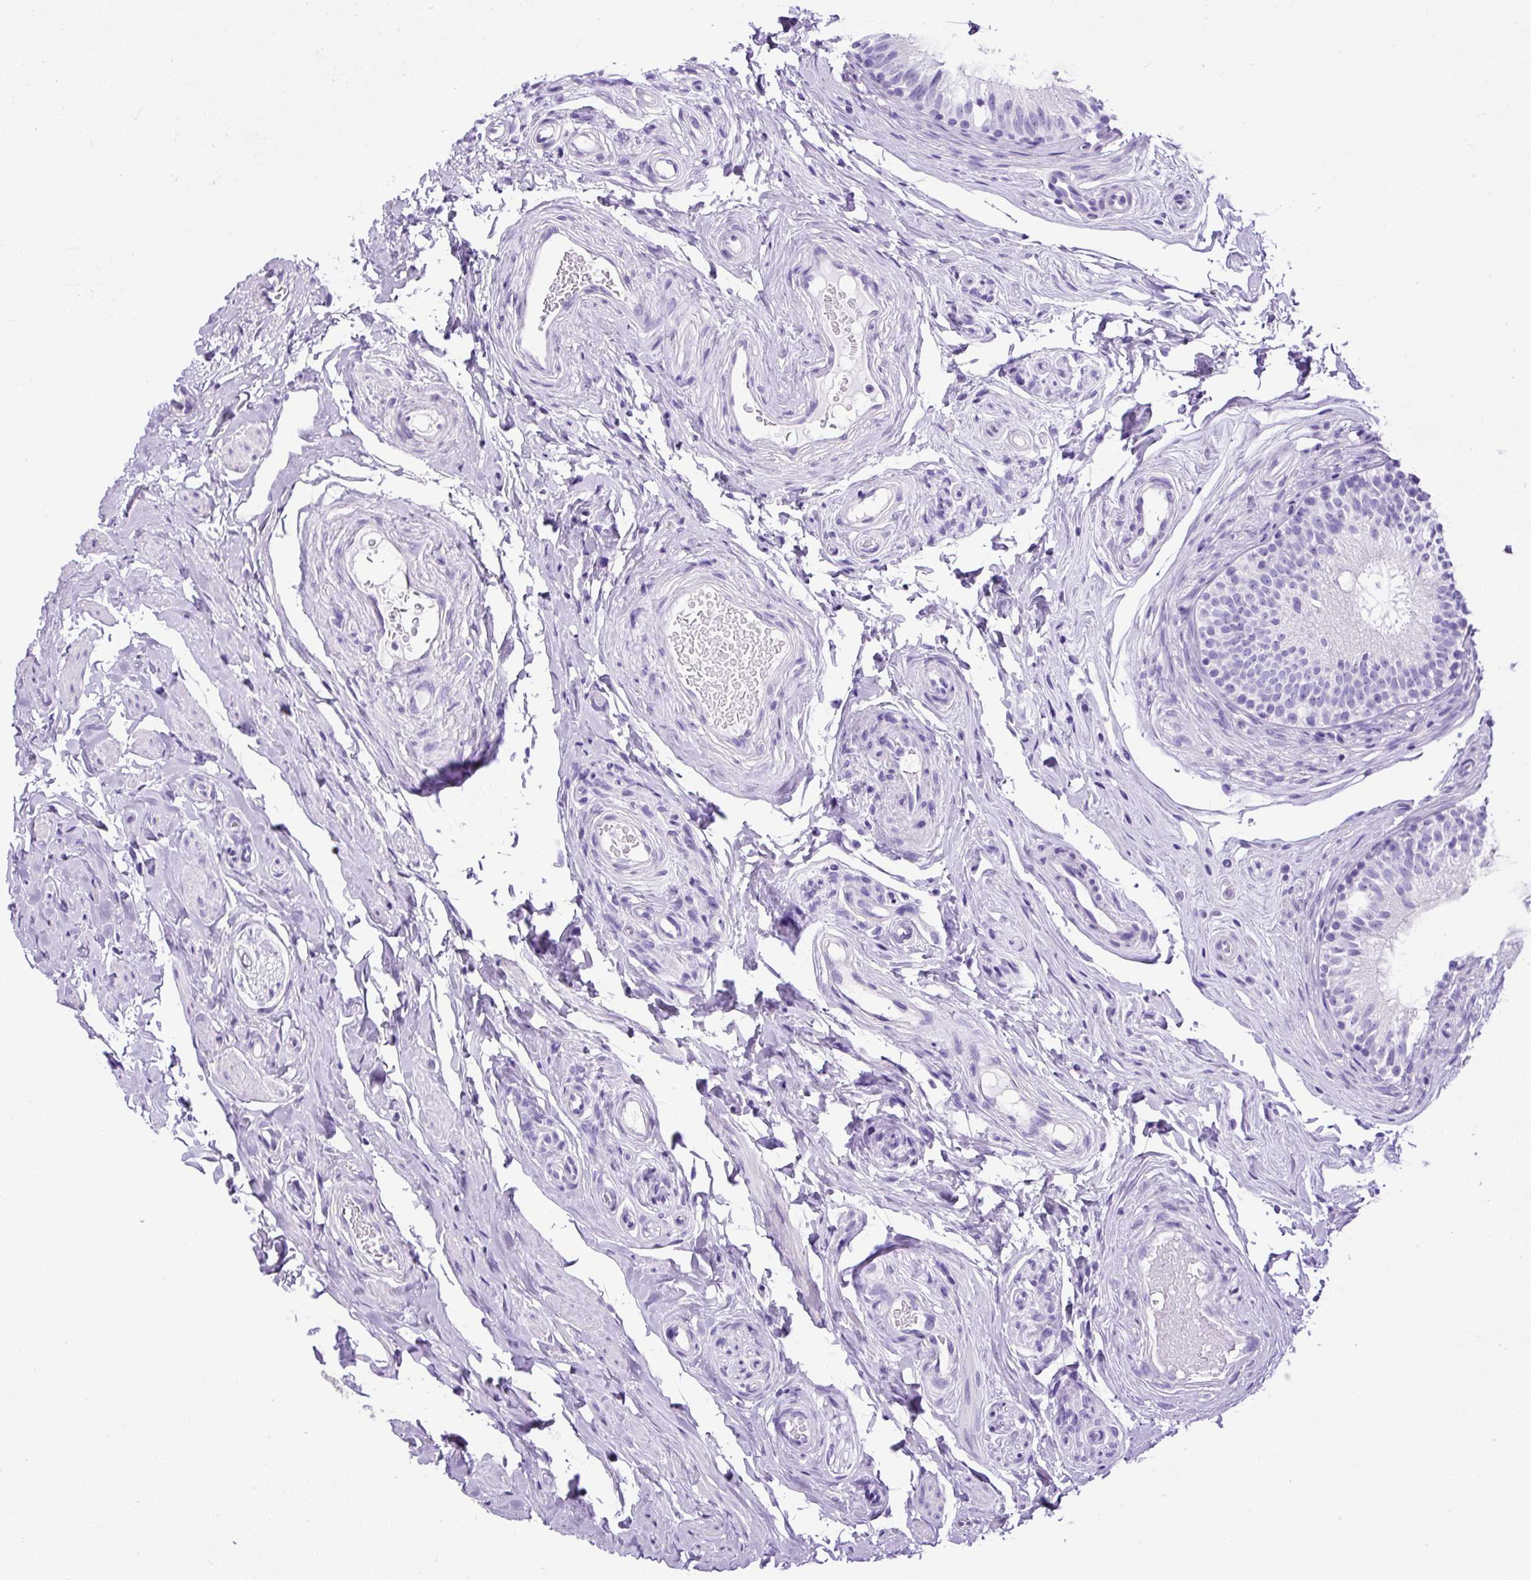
{"staining": {"intensity": "weak", "quantity": "<25%", "location": "cytoplasmic/membranous"}, "tissue": "epididymis", "cell_type": "Glandular cells", "image_type": "normal", "snomed": [{"axis": "morphology", "description": "Normal tissue, NOS"}, {"axis": "morphology", "description": "Seminoma, NOS"}, {"axis": "topography", "description": "Testis"}, {"axis": "topography", "description": "Epididymis"}], "caption": "A high-resolution histopathology image shows immunohistochemistry (IHC) staining of unremarkable epididymis, which displays no significant expression in glandular cells.", "gene": "PDIA2", "patient": {"sex": "male", "age": 45}}